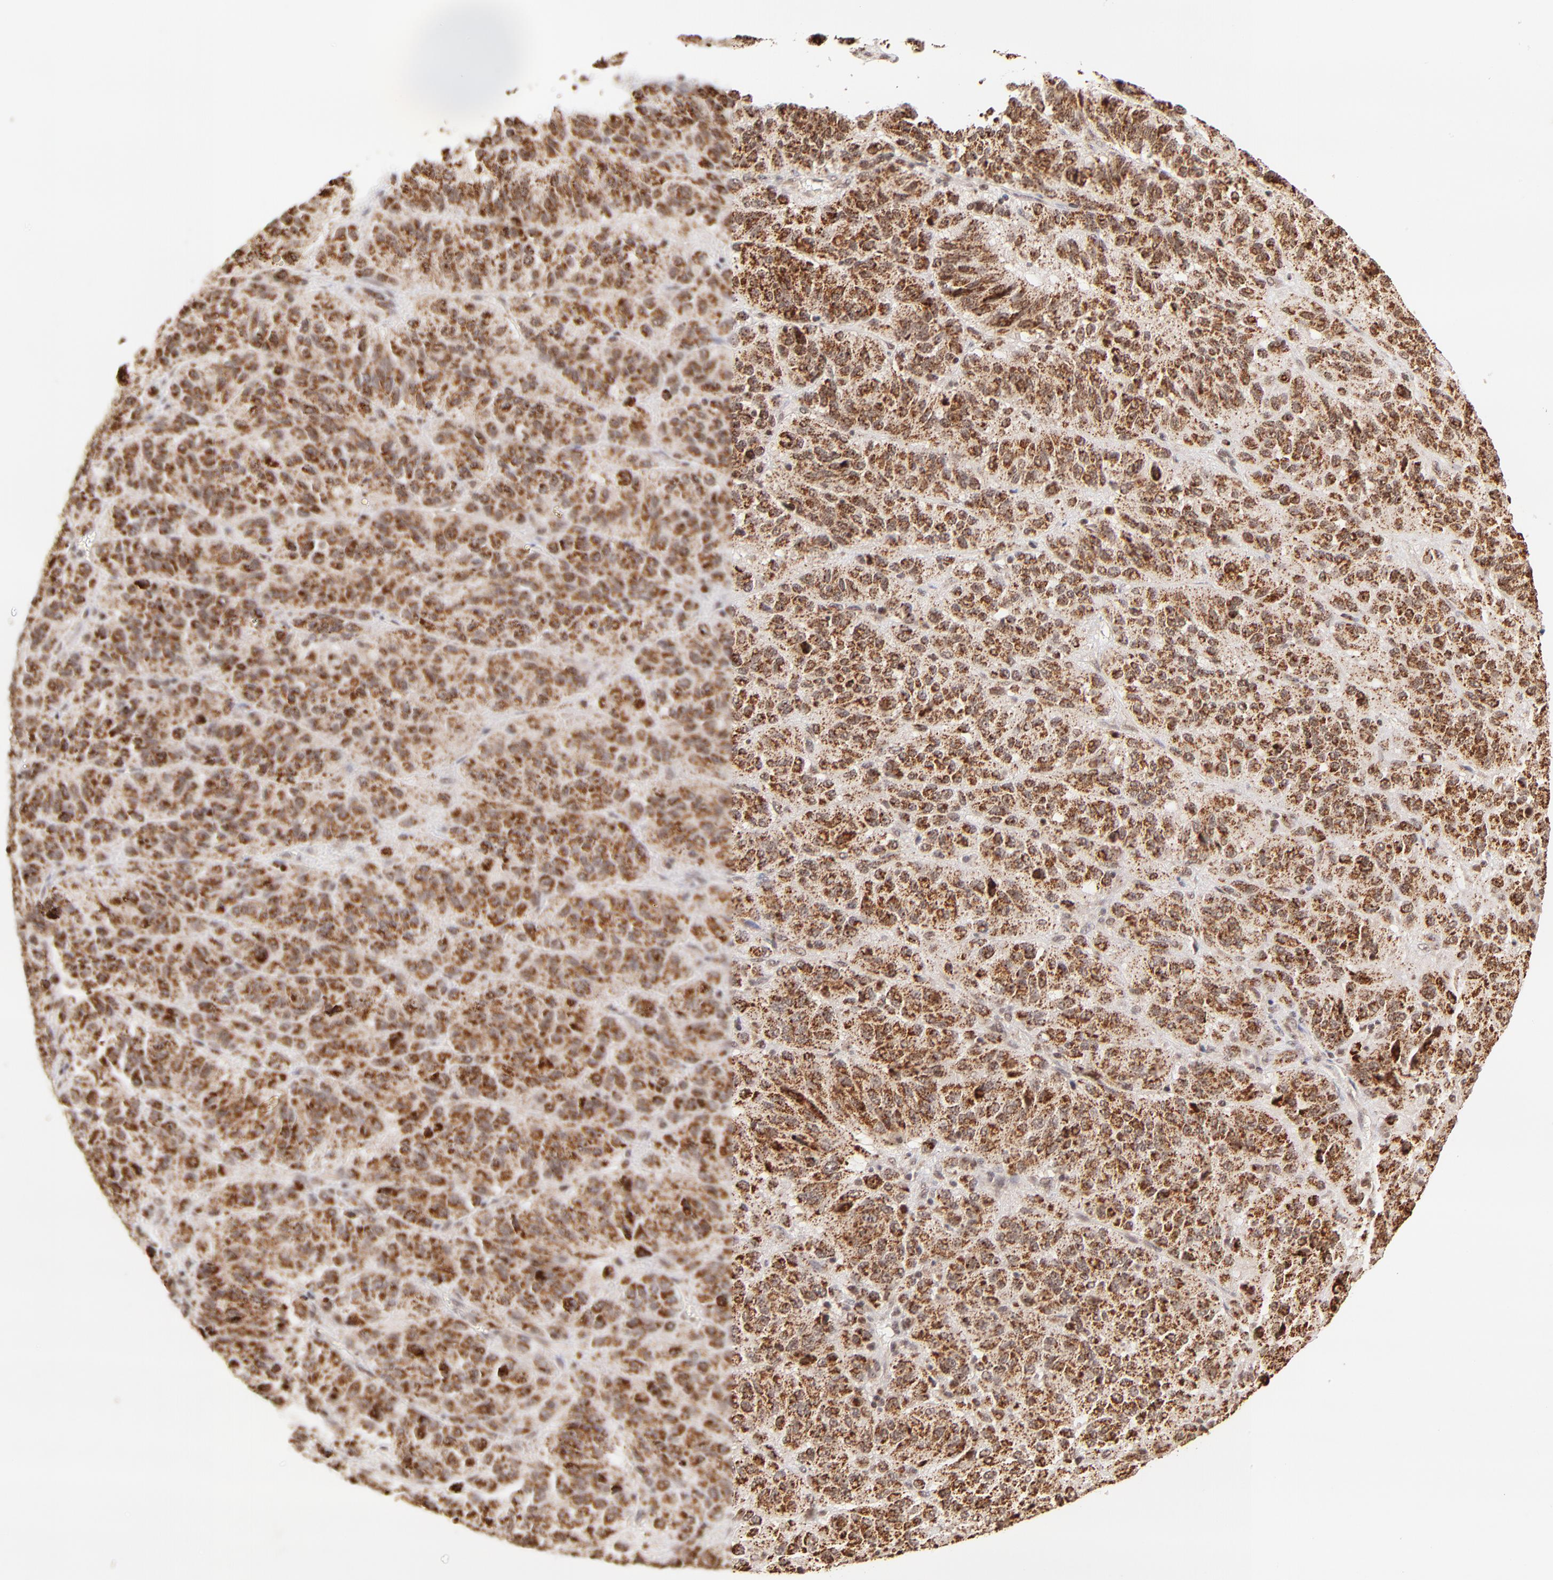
{"staining": {"intensity": "strong", "quantity": ">75%", "location": "cytoplasmic/membranous"}, "tissue": "melanoma", "cell_type": "Tumor cells", "image_type": "cancer", "snomed": [{"axis": "morphology", "description": "Malignant melanoma, Metastatic site"}, {"axis": "topography", "description": "Lung"}], "caption": "Melanoma was stained to show a protein in brown. There is high levels of strong cytoplasmic/membranous staining in about >75% of tumor cells.", "gene": "MED15", "patient": {"sex": "male", "age": 64}}